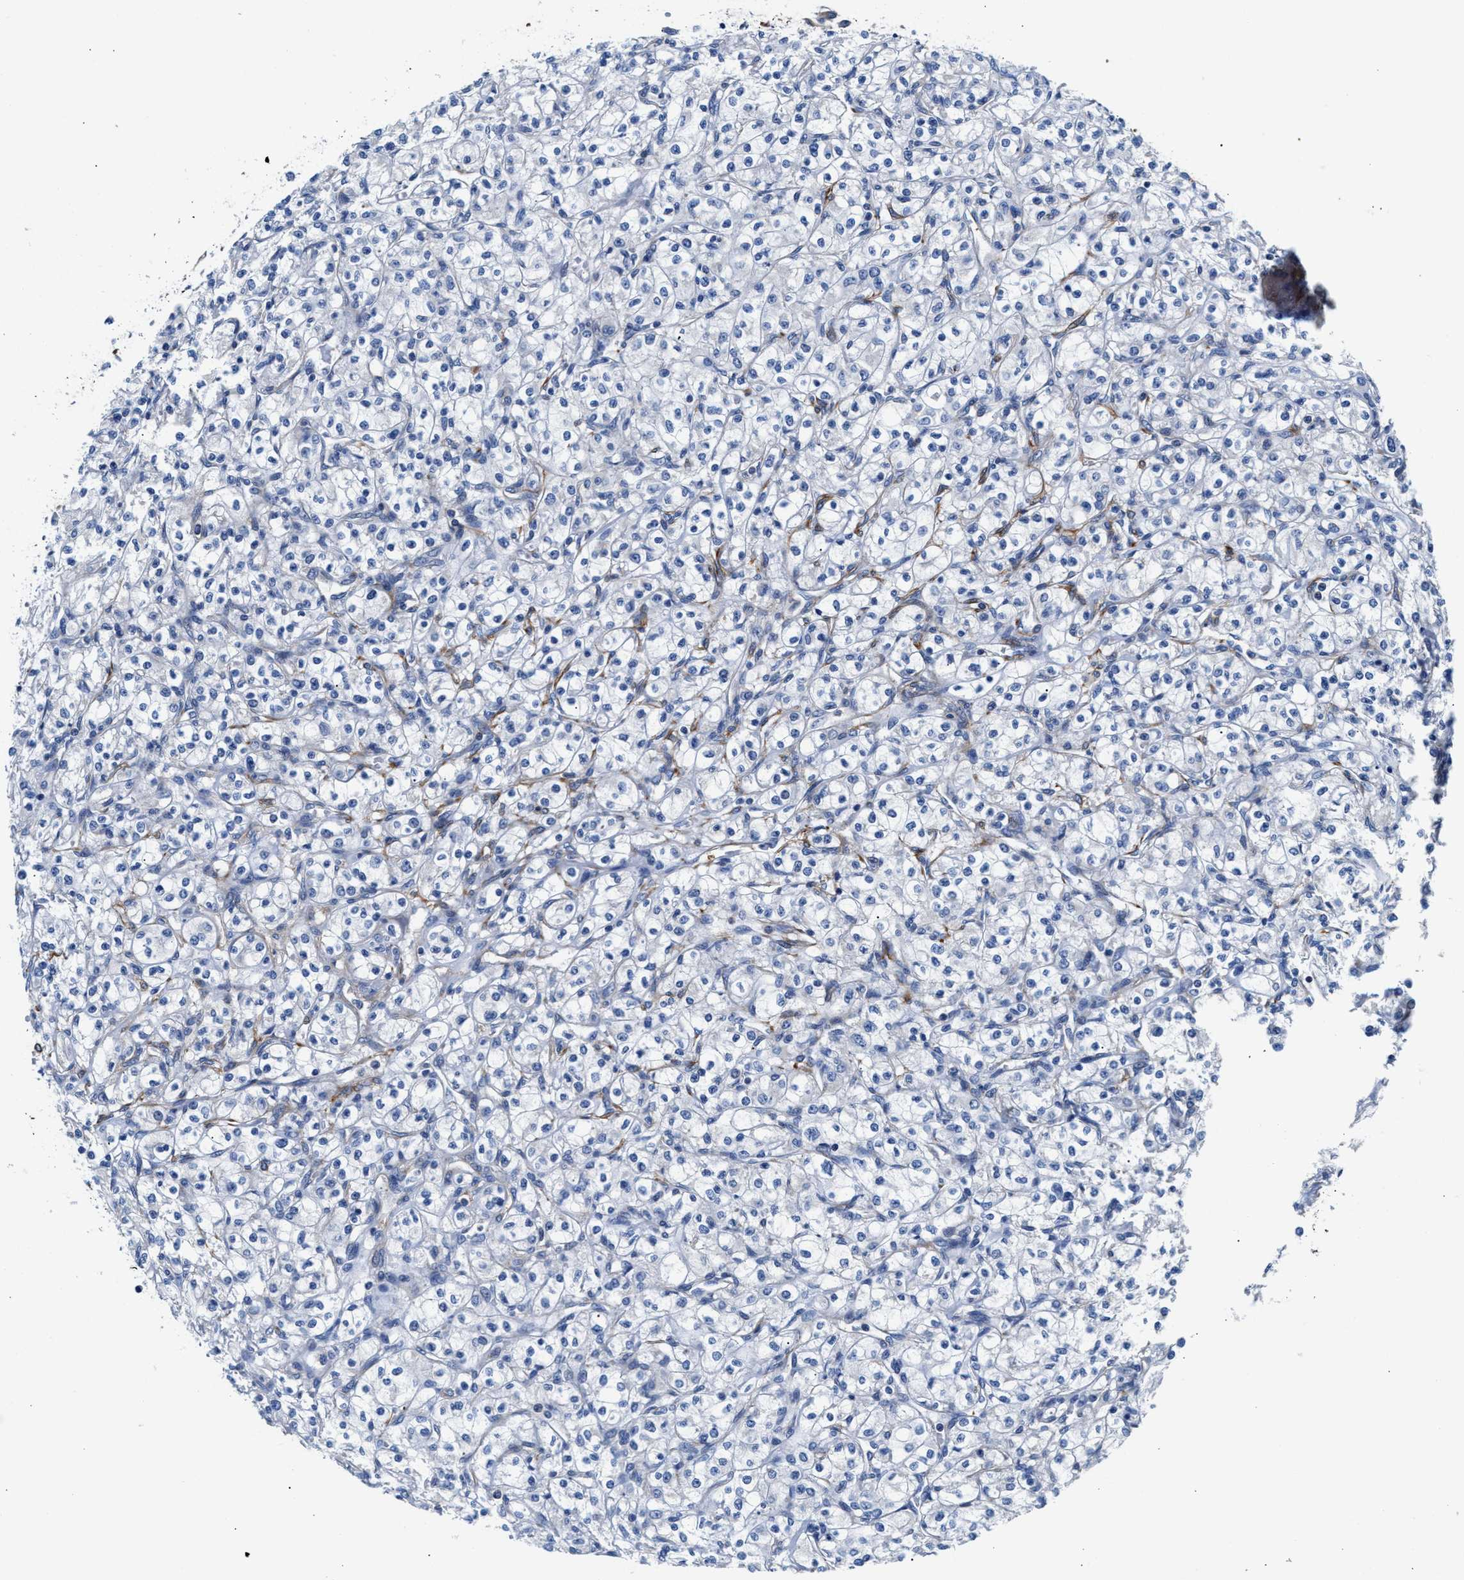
{"staining": {"intensity": "negative", "quantity": "none", "location": "none"}, "tissue": "renal cancer", "cell_type": "Tumor cells", "image_type": "cancer", "snomed": [{"axis": "morphology", "description": "Adenocarcinoma, NOS"}, {"axis": "topography", "description": "Kidney"}], "caption": "IHC micrograph of neoplastic tissue: renal cancer stained with DAB (3,3'-diaminobenzidine) demonstrates no significant protein staining in tumor cells. (Stains: DAB immunohistochemistry with hematoxylin counter stain, Microscopy: brightfield microscopy at high magnification).", "gene": "PARG", "patient": {"sex": "male", "age": 77}}